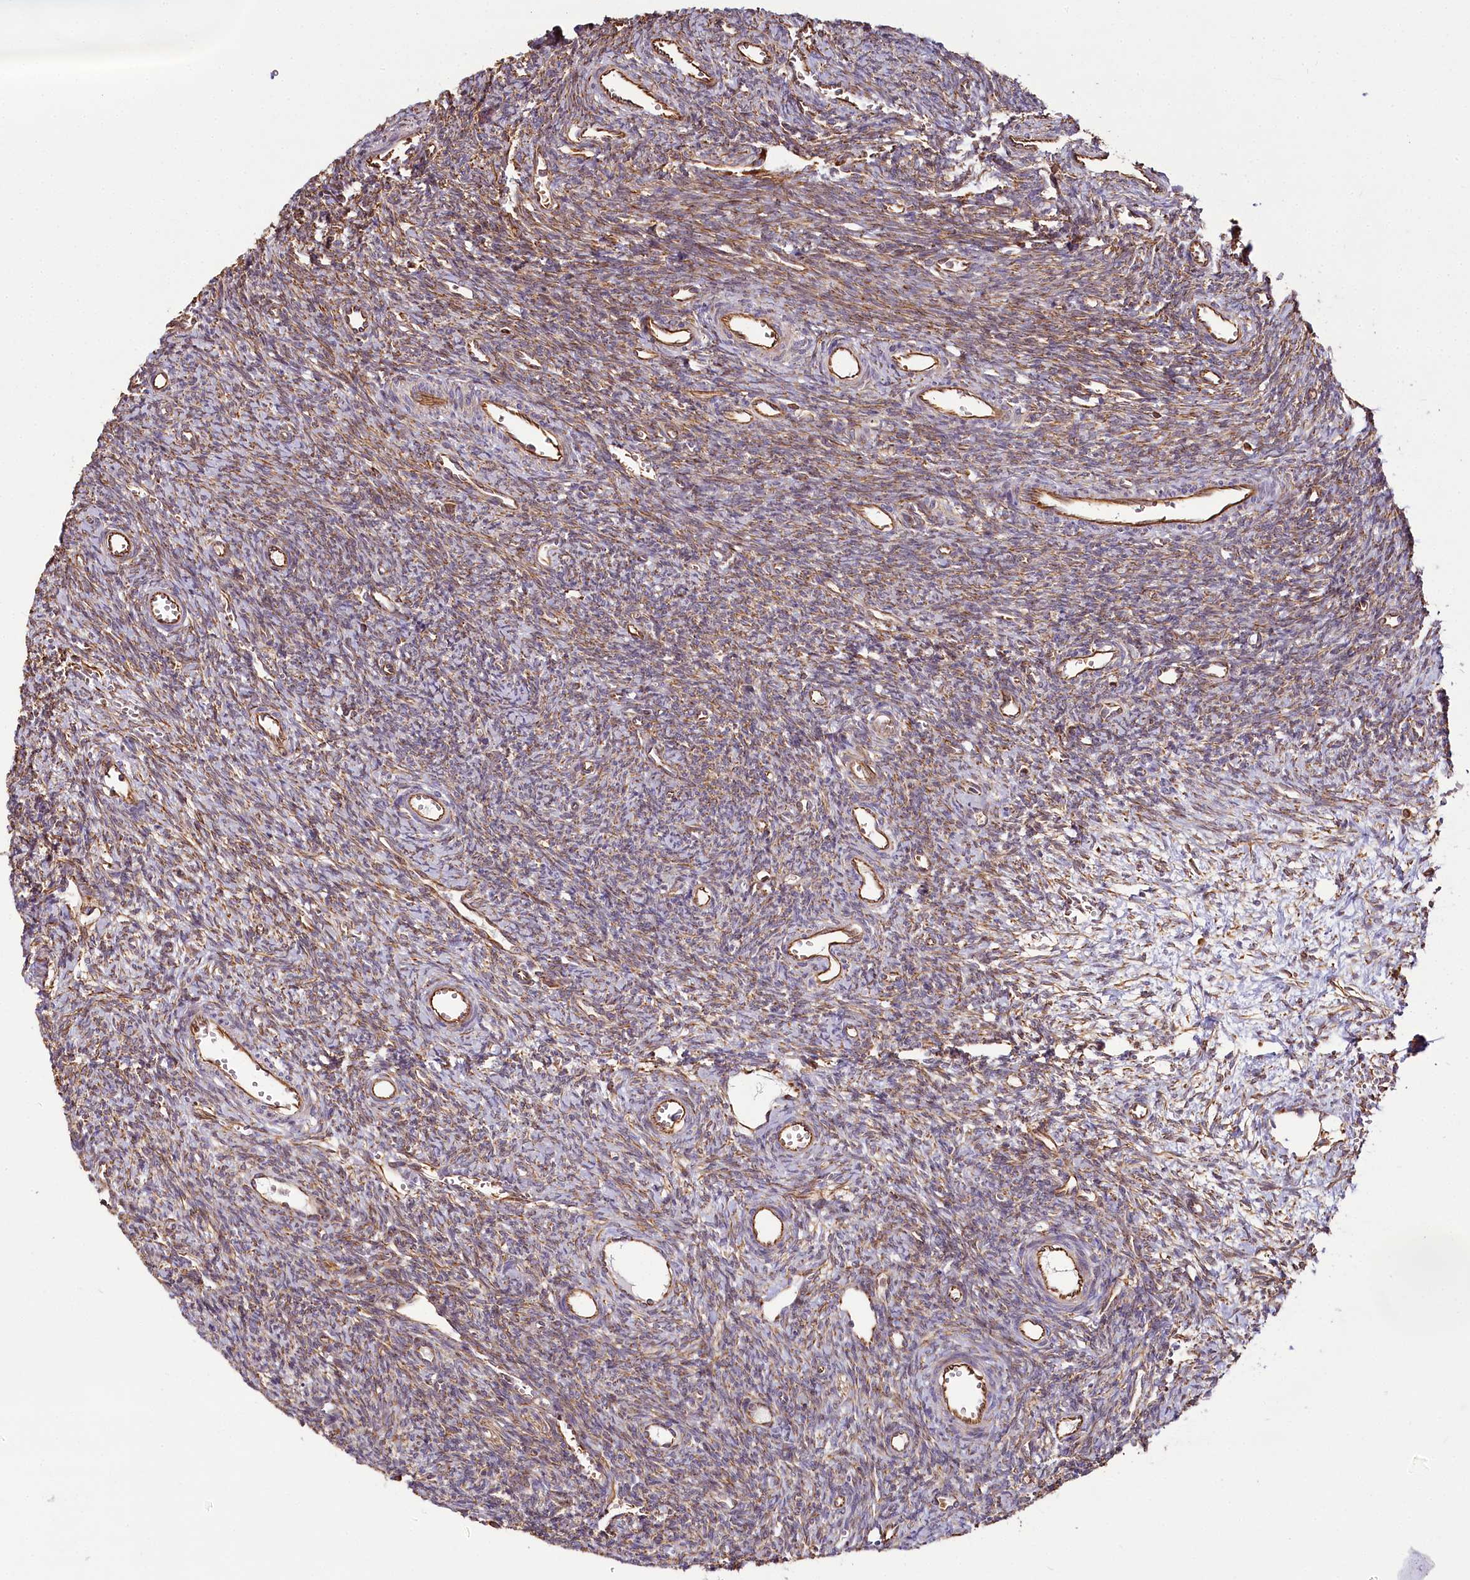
{"staining": {"intensity": "moderate", "quantity": ">75%", "location": "cytoplasmic/membranous"}, "tissue": "ovary", "cell_type": "Ovarian stroma cells", "image_type": "normal", "snomed": [{"axis": "morphology", "description": "Normal tissue, NOS"}, {"axis": "topography", "description": "Ovary"}], "caption": "IHC photomicrograph of normal ovary: human ovary stained using immunohistochemistry (IHC) demonstrates medium levels of moderate protein expression localized specifically in the cytoplasmic/membranous of ovarian stroma cells, appearing as a cytoplasmic/membranous brown color.", "gene": "THUMPD3", "patient": {"sex": "female", "age": 39}}